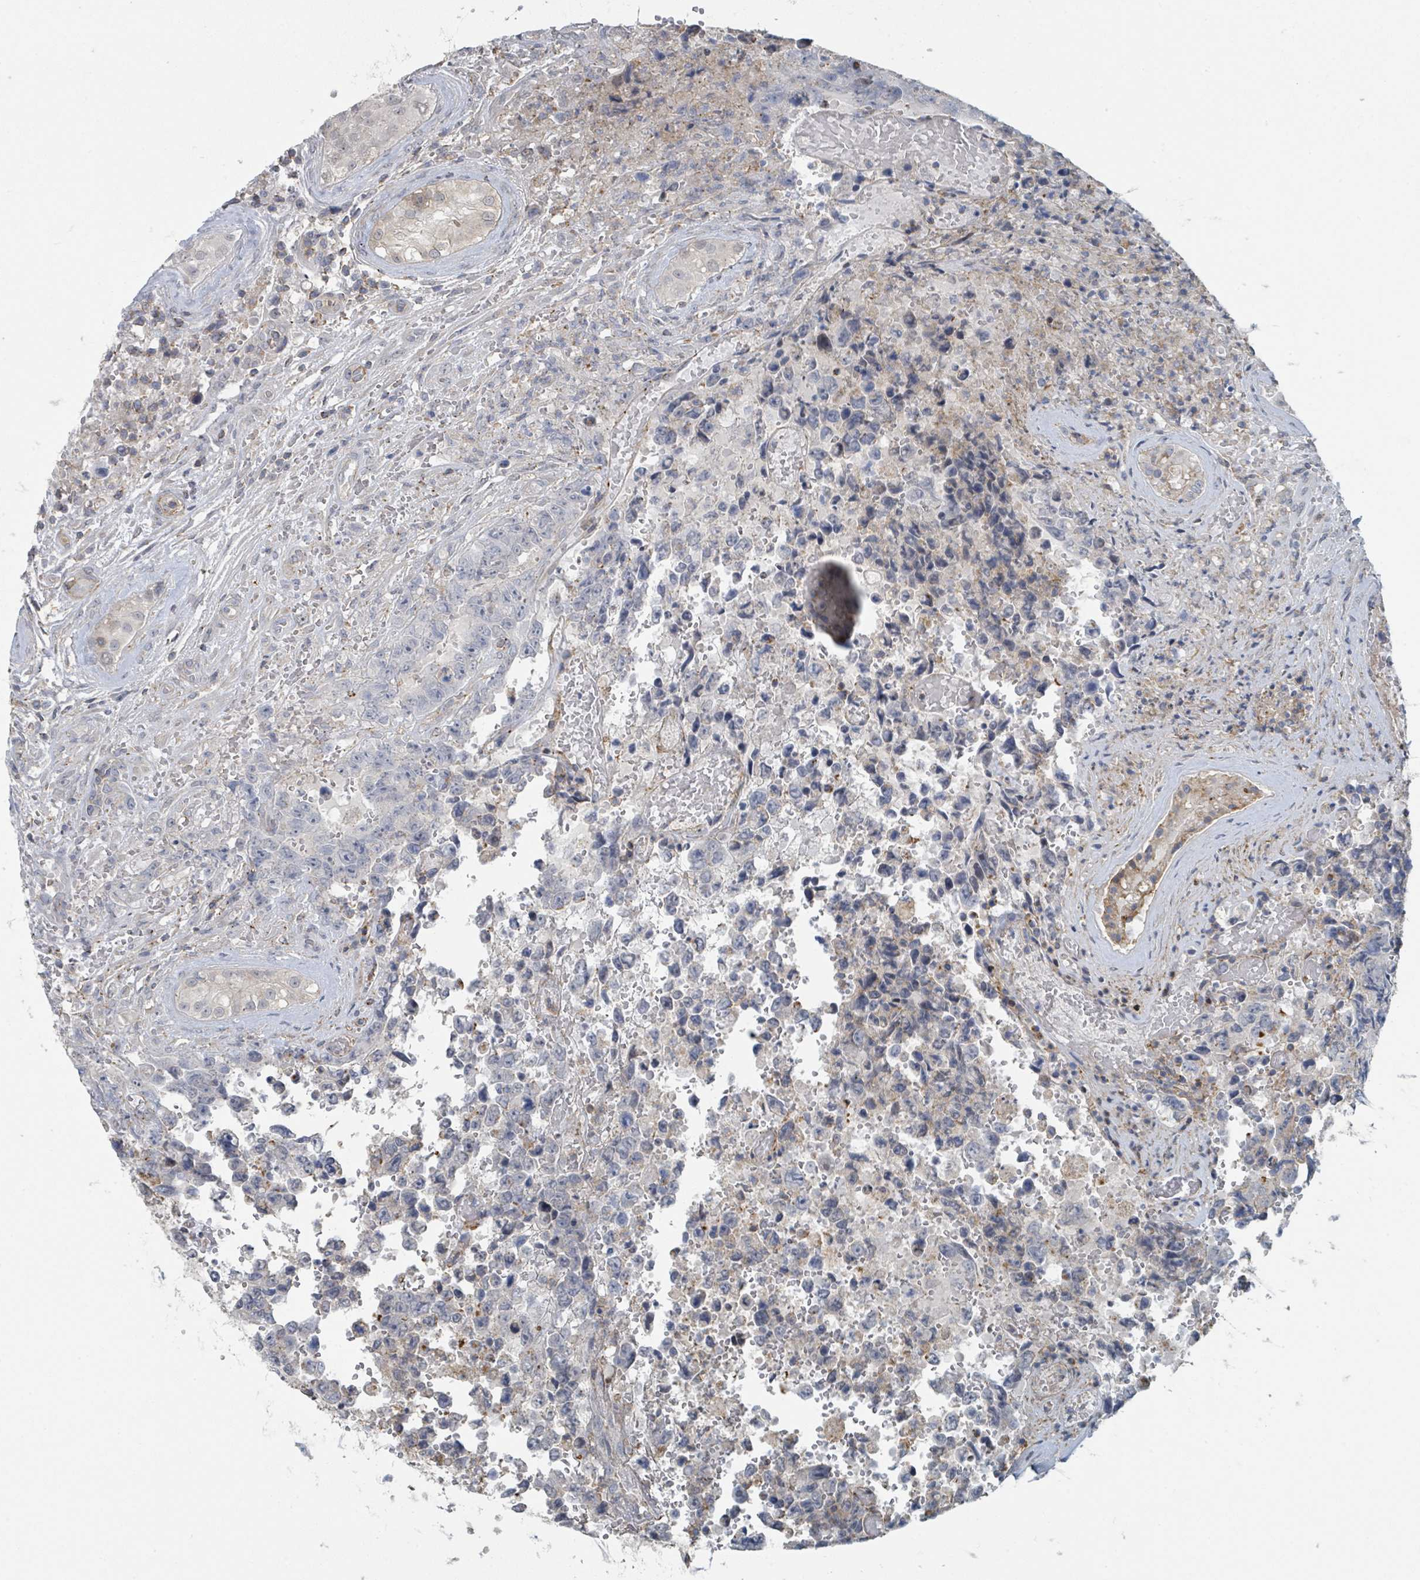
{"staining": {"intensity": "negative", "quantity": "none", "location": "none"}, "tissue": "testis cancer", "cell_type": "Tumor cells", "image_type": "cancer", "snomed": [{"axis": "morphology", "description": "Normal tissue, NOS"}, {"axis": "morphology", "description": "Carcinoma, Embryonal, NOS"}, {"axis": "topography", "description": "Testis"}, {"axis": "topography", "description": "Epididymis"}], "caption": "Human testis embryonal carcinoma stained for a protein using immunohistochemistry shows no expression in tumor cells.", "gene": "LRRC42", "patient": {"sex": "male", "age": 25}}